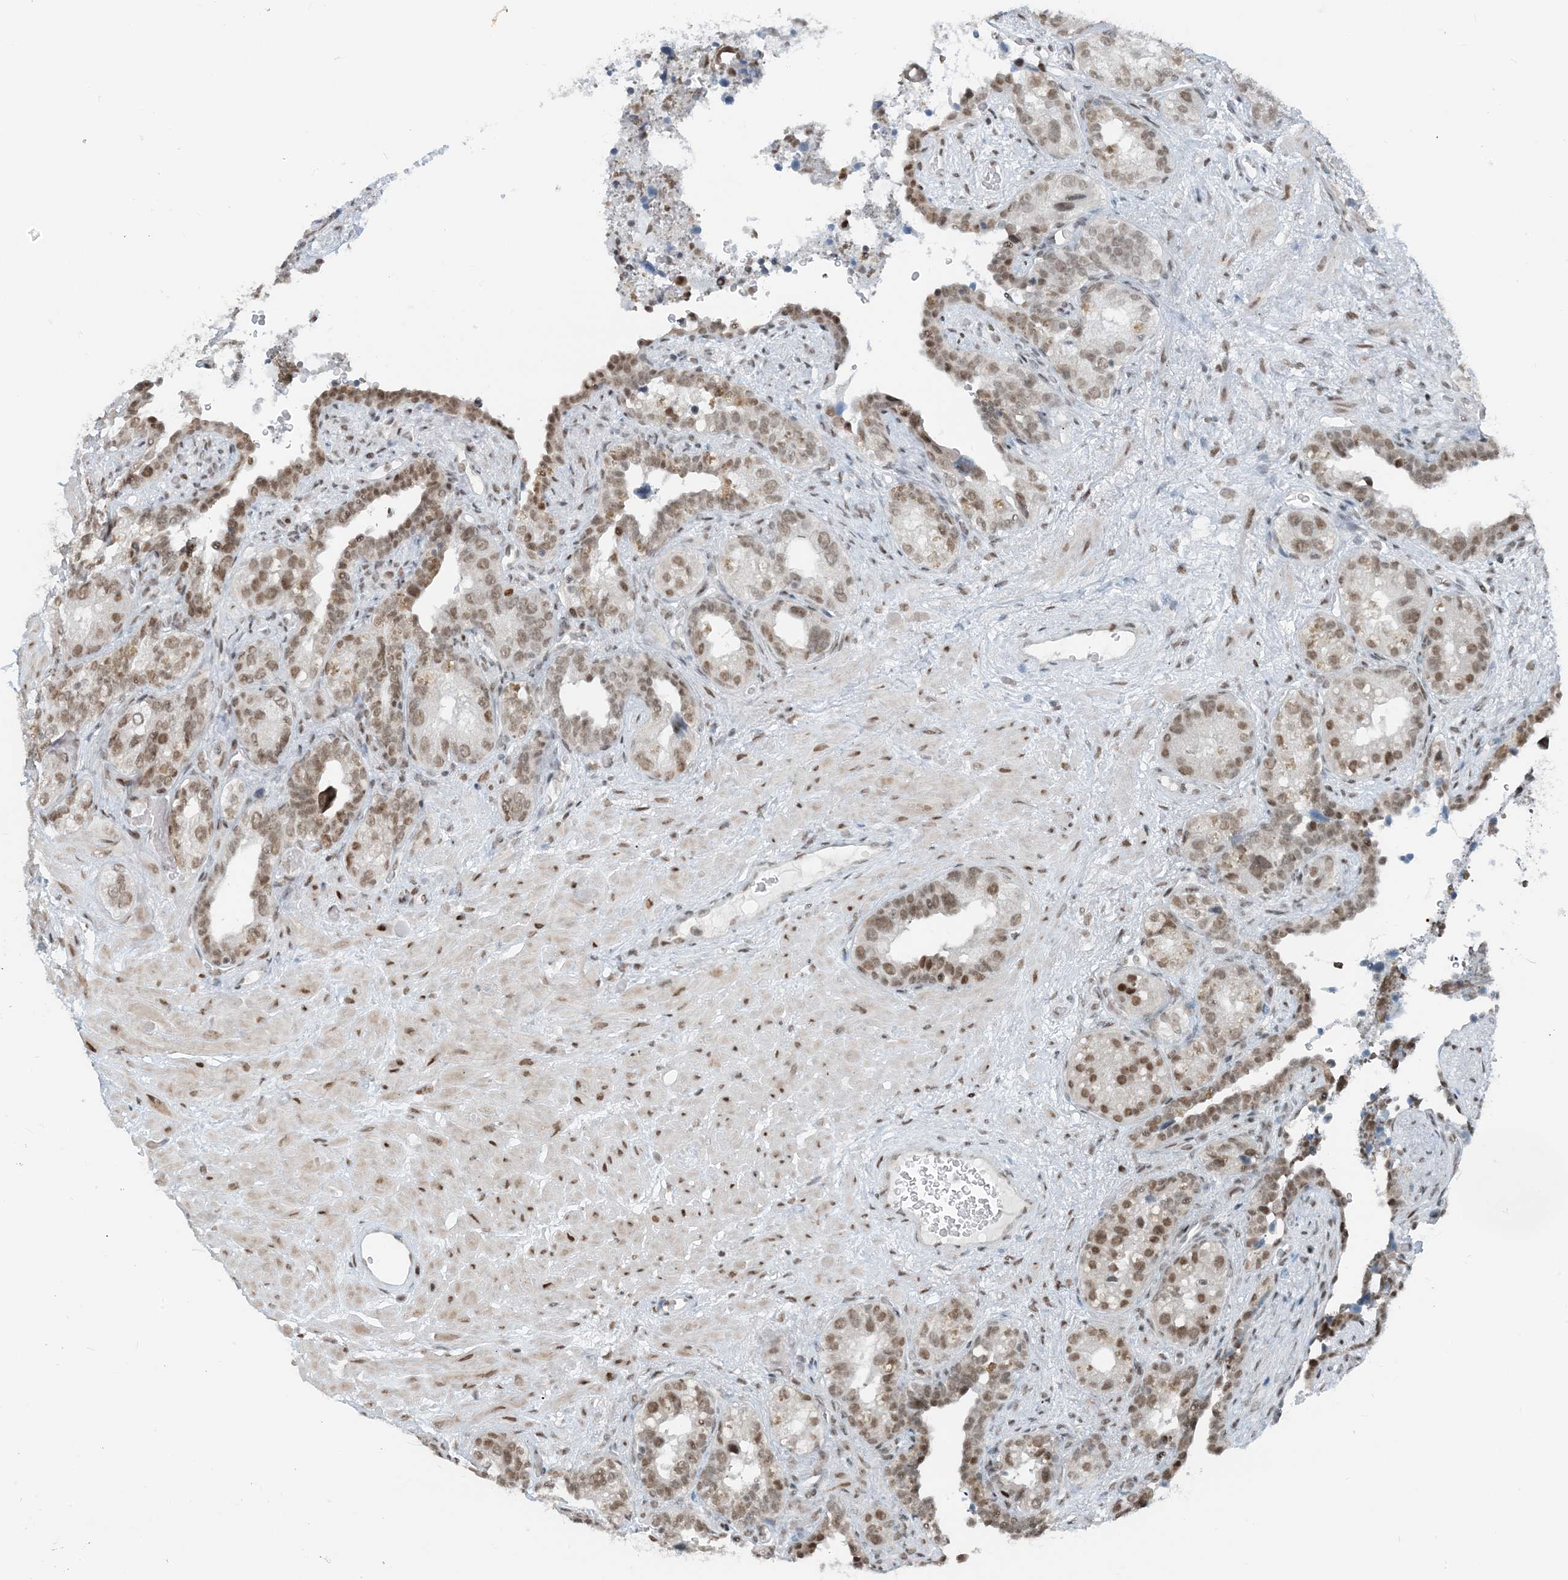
{"staining": {"intensity": "moderate", "quantity": "25%-75%", "location": "nuclear"}, "tissue": "seminal vesicle", "cell_type": "Glandular cells", "image_type": "normal", "snomed": [{"axis": "morphology", "description": "Normal tissue, NOS"}, {"axis": "topography", "description": "Seminal veicle"}, {"axis": "topography", "description": "Peripheral nerve tissue"}], "caption": "Brown immunohistochemical staining in unremarkable human seminal vesicle shows moderate nuclear staining in approximately 25%-75% of glandular cells.", "gene": "ZNF500", "patient": {"sex": "male", "age": 67}}